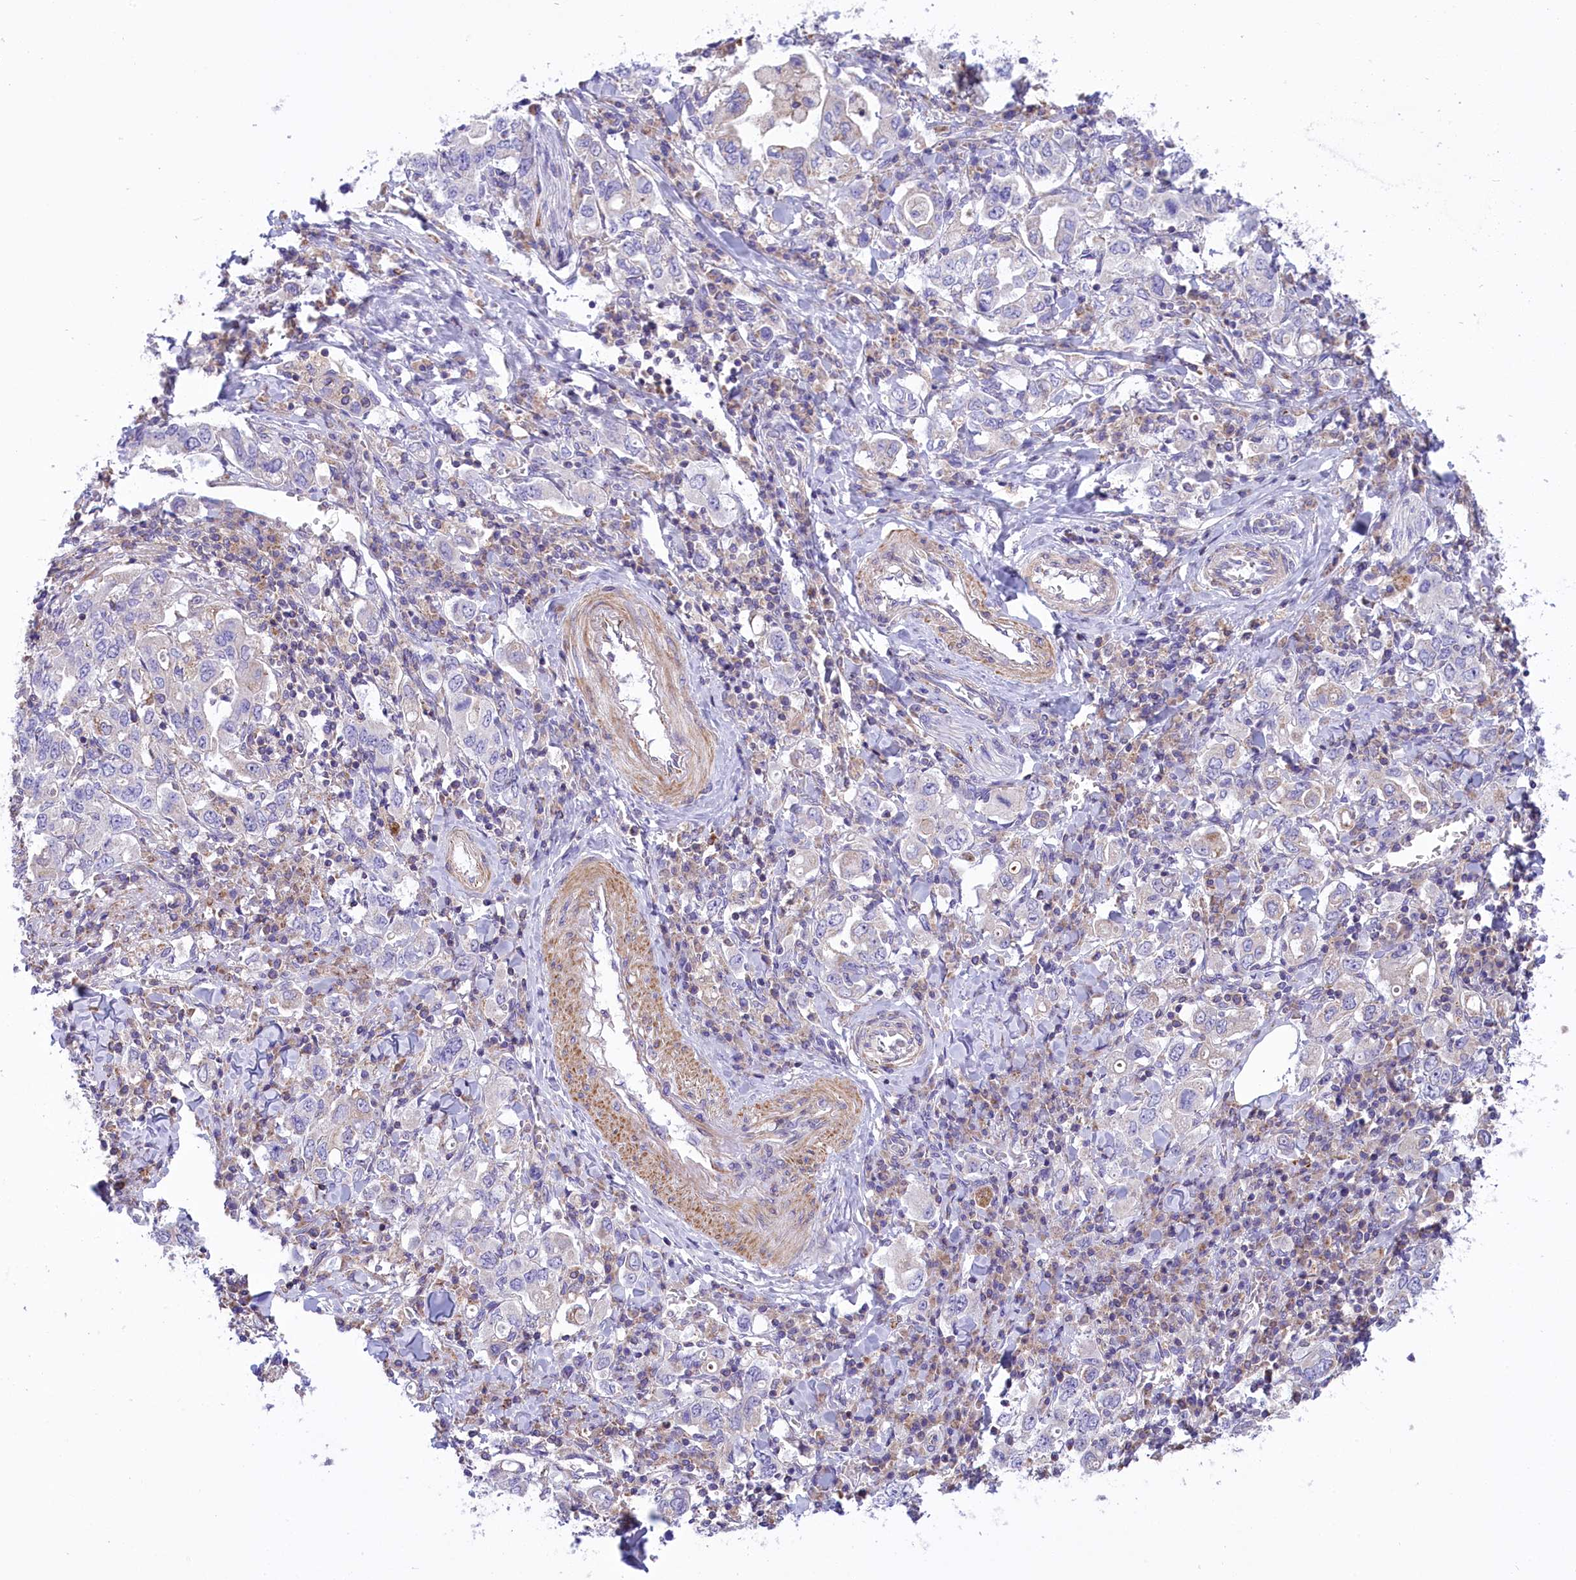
{"staining": {"intensity": "negative", "quantity": "none", "location": "none"}, "tissue": "stomach cancer", "cell_type": "Tumor cells", "image_type": "cancer", "snomed": [{"axis": "morphology", "description": "Adenocarcinoma, NOS"}, {"axis": "topography", "description": "Stomach, upper"}], "caption": "There is no significant staining in tumor cells of stomach adenocarcinoma.", "gene": "CORO7-PAM16", "patient": {"sex": "male", "age": 62}}